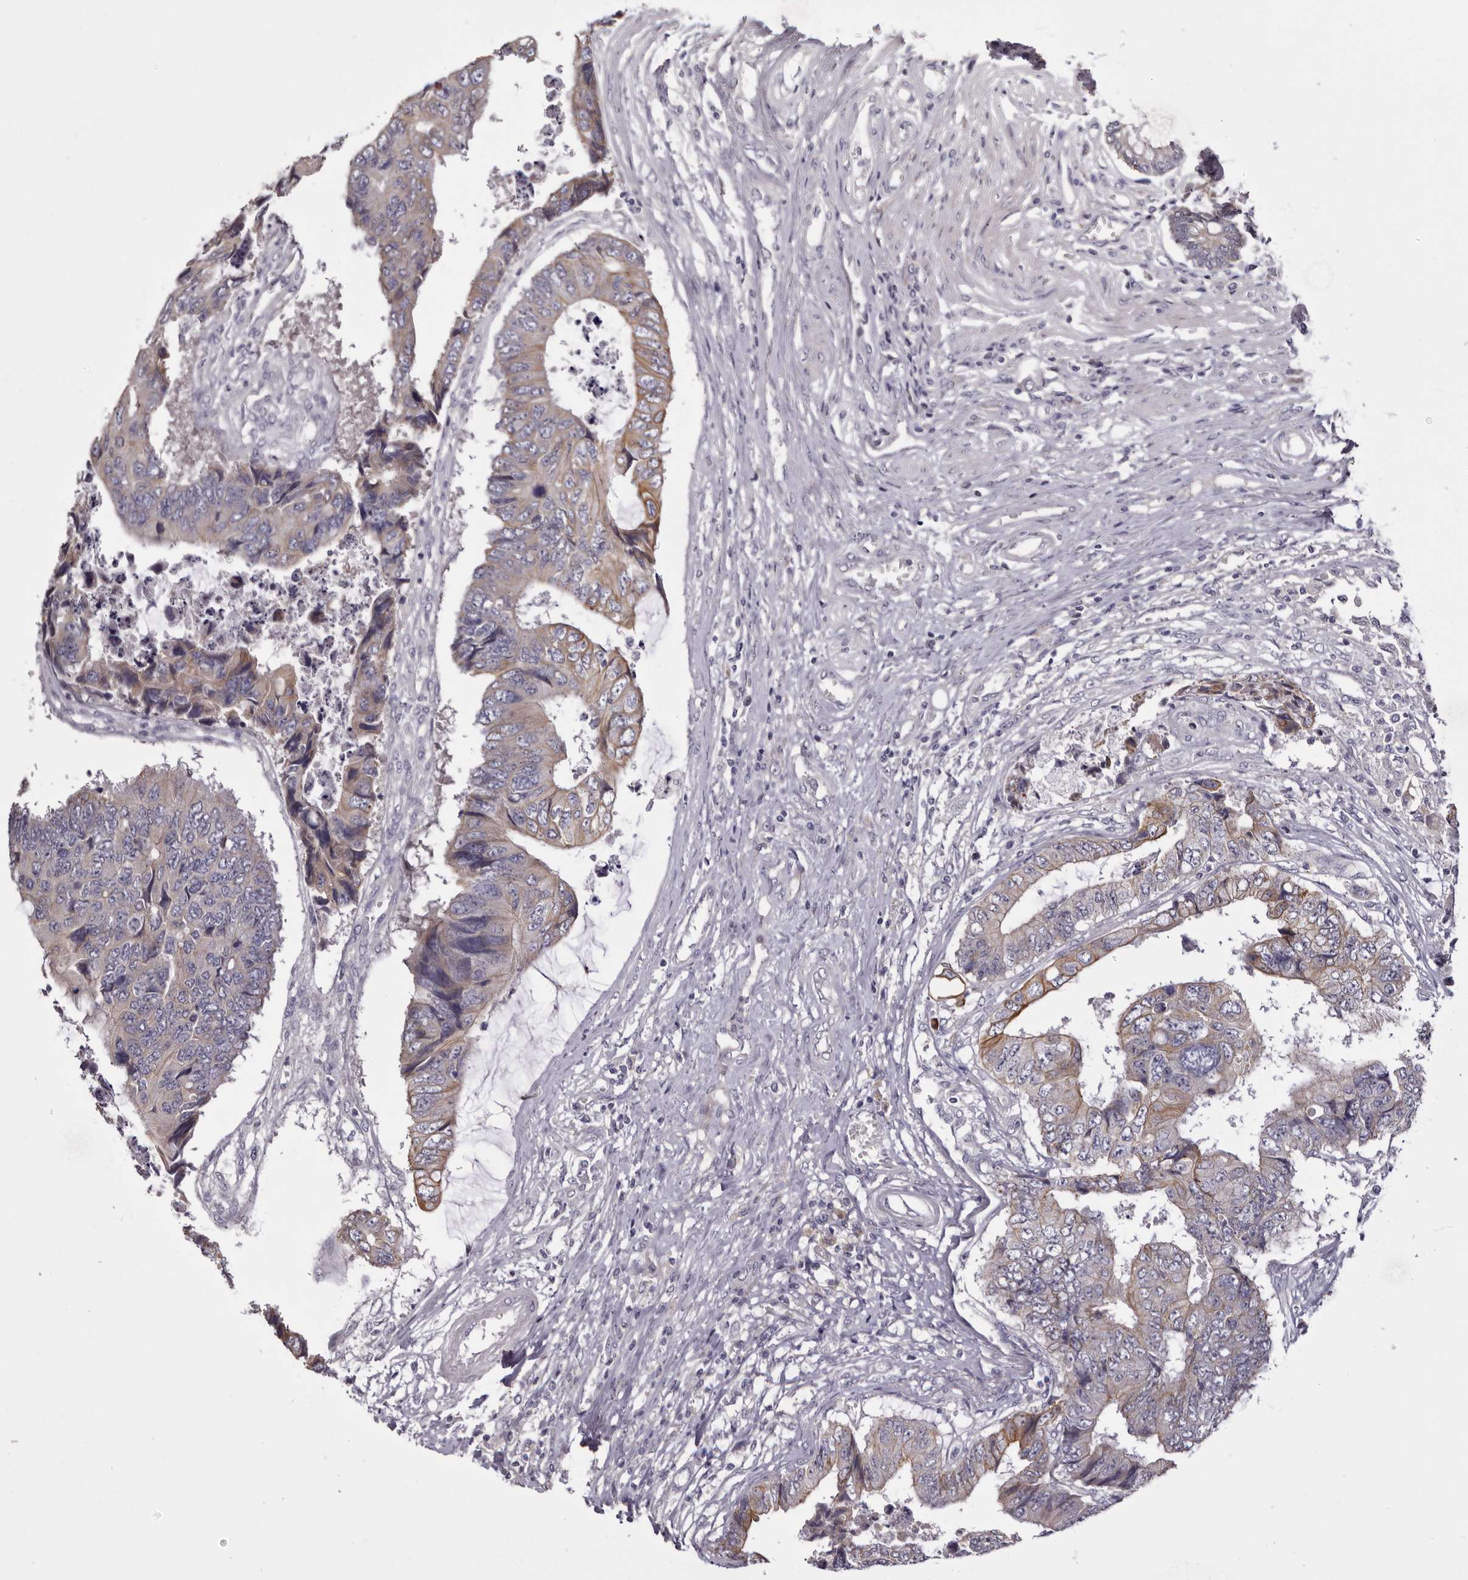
{"staining": {"intensity": "moderate", "quantity": "<25%", "location": "cytoplasmic/membranous"}, "tissue": "colorectal cancer", "cell_type": "Tumor cells", "image_type": "cancer", "snomed": [{"axis": "morphology", "description": "Adenocarcinoma, NOS"}, {"axis": "topography", "description": "Rectum"}], "caption": "Immunohistochemistry image of colorectal cancer (adenocarcinoma) stained for a protein (brown), which shows low levels of moderate cytoplasmic/membranous expression in approximately <25% of tumor cells.", "gene": "STK16", "patient": {"sex": "male", "age": 84}}